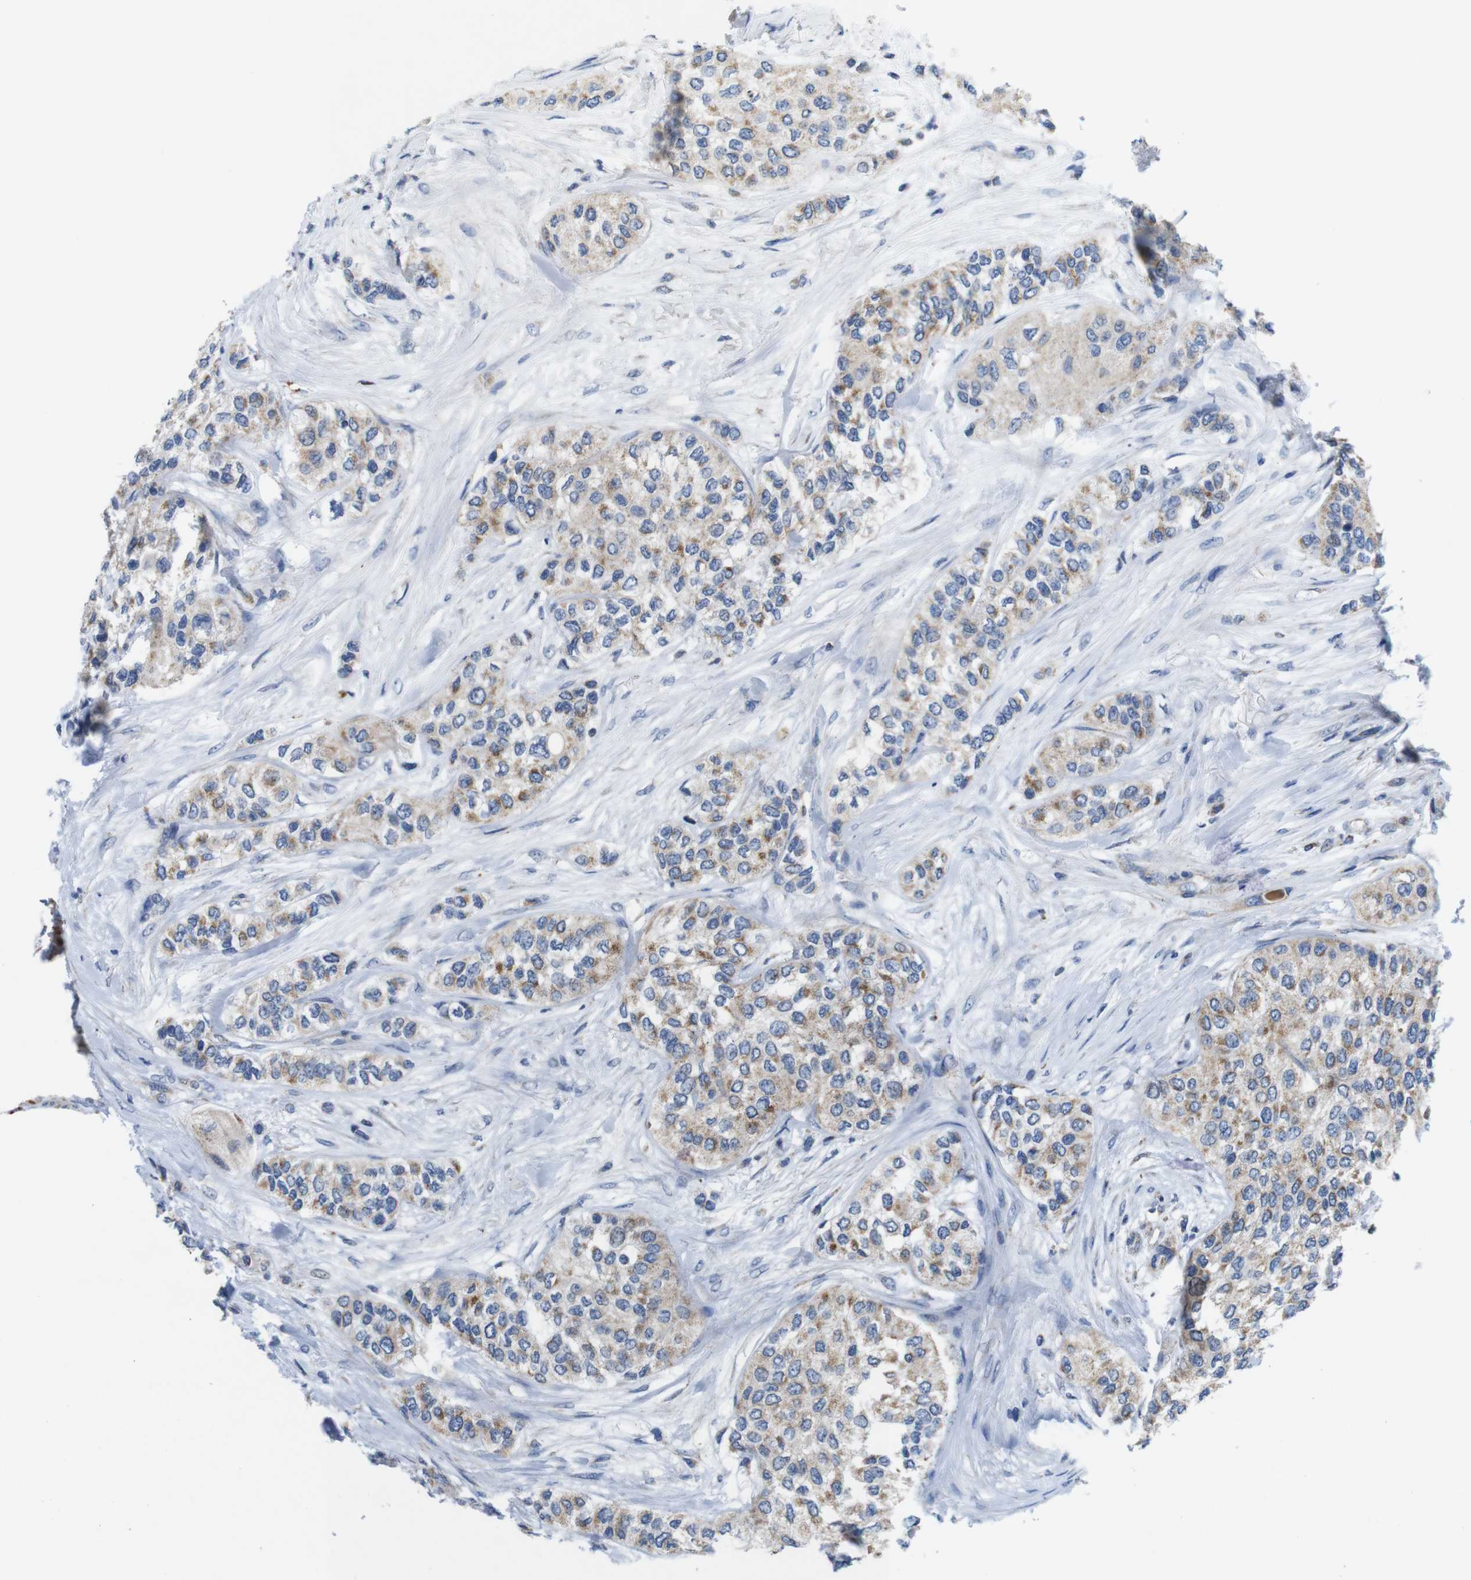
{"staining": {"intensity": "weak", "quantity": "25%-75%", "location": "cytoplasmic/membranous"}, "tissue": "urothelial cancer", "cell_type": "Tumor cells", "image_type": "cancer", "snomed": [{"axis": "morphology", "description": "Urothelial carcinoma, High grade"}, {"axis": "topography", "description": "Urinary bladder"}], "caption": "Human high-grade urothelial carcinoma stained with a protein marker displays weak staining in tumor cells.", "gene": "F2RL1", "patient": {"sex": "female", "age": 56}}